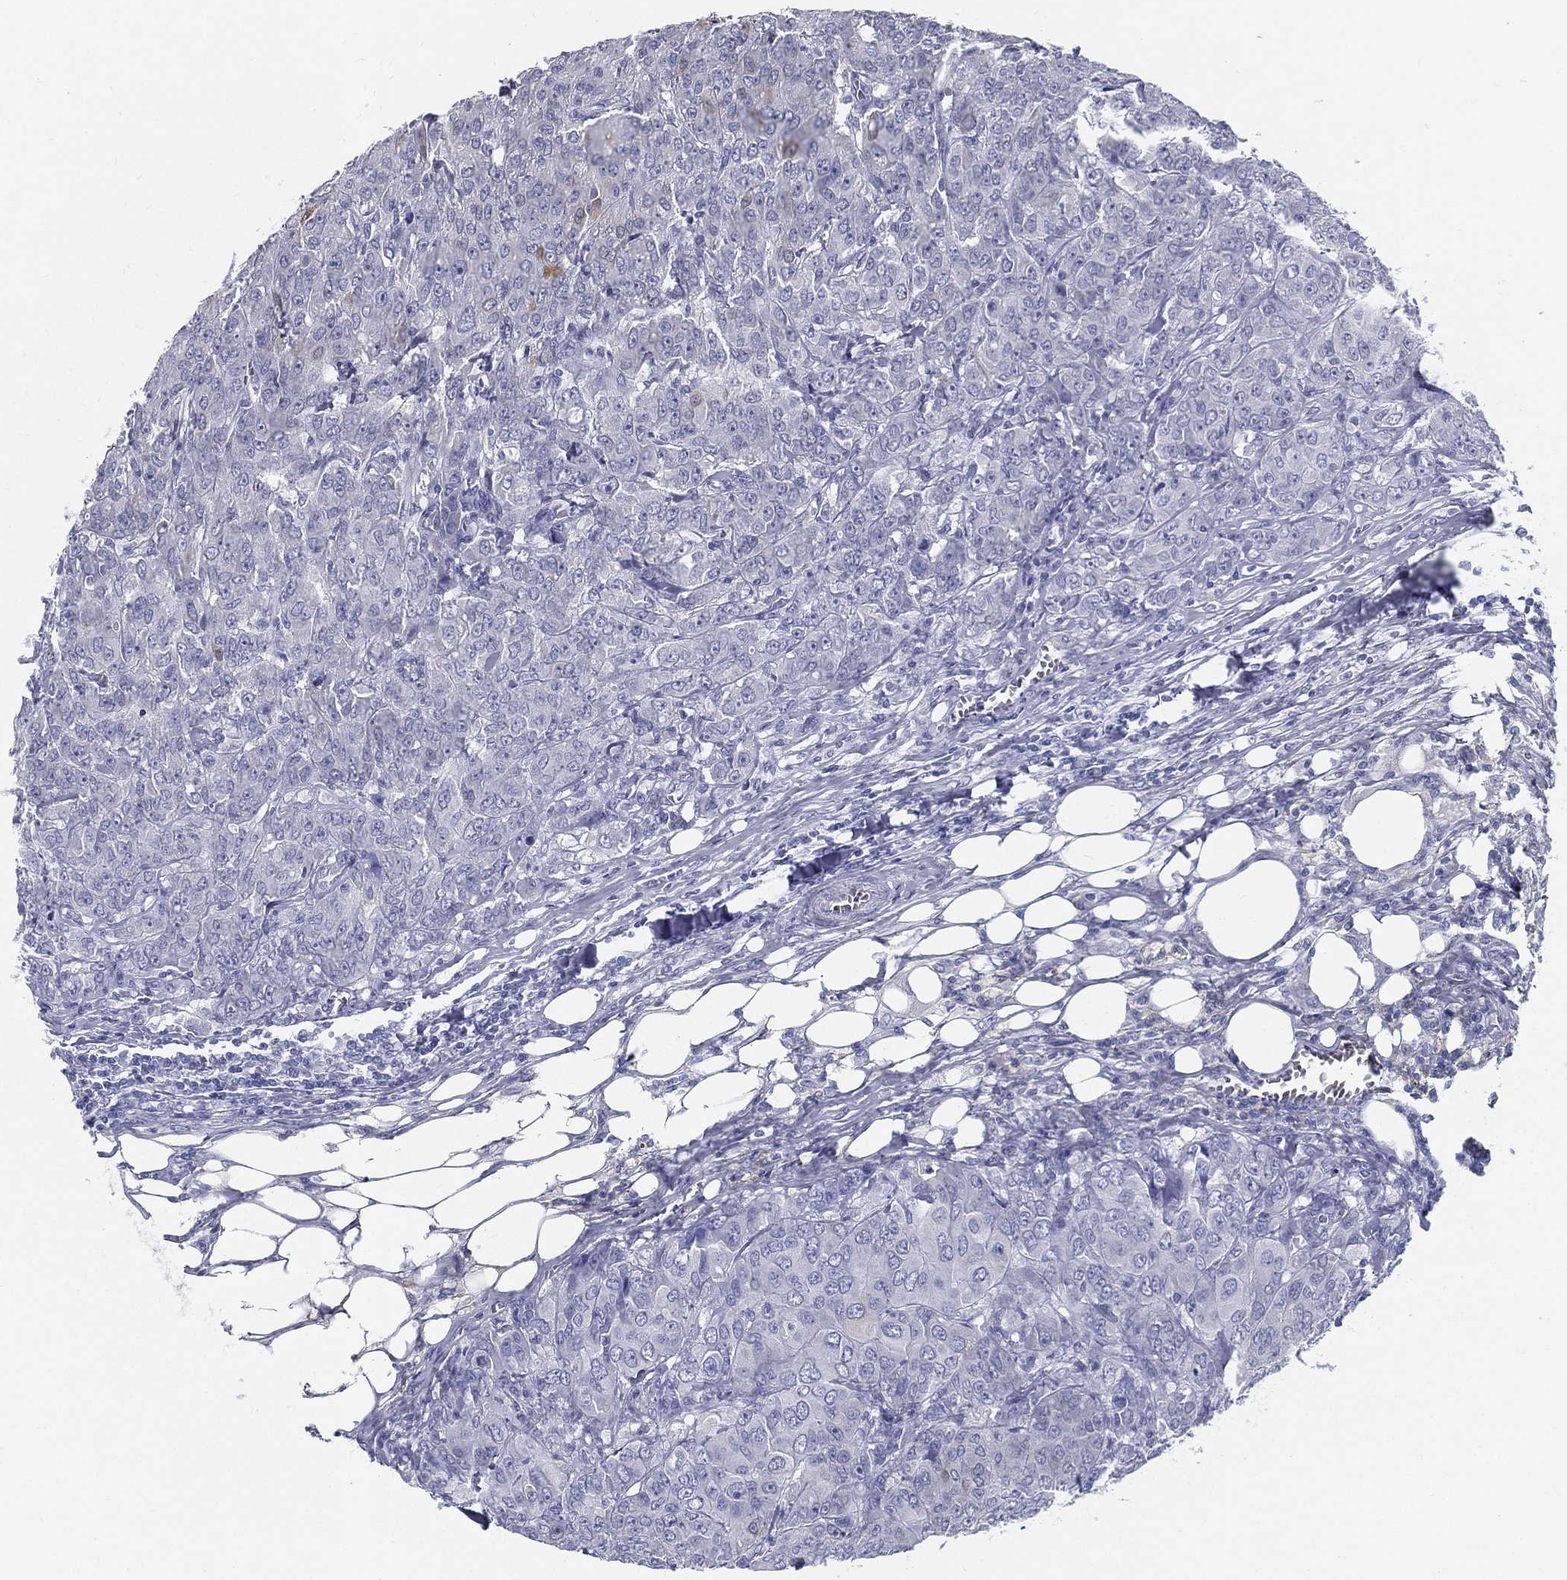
{"staining": {"intensity": "negative", "quantity": "none", "location": "none"}, "tissue": "breast cancer", "cell_type": "Tumor cells", "image_type": "cancer", "snomed": [{"axis": "morphology", "description": "Duct carcinoma"}, {"axis": "topography", "description": "Breast"}], "caption": "There is no significant staining in tumor cells of invasive ductal carcinoma (breast). (DAB immunohistochemistry (IHC) visualized using brightfield microscopy, high magnification).", "gene": "STS", "patient": {"sex": "female", "age": 43}}